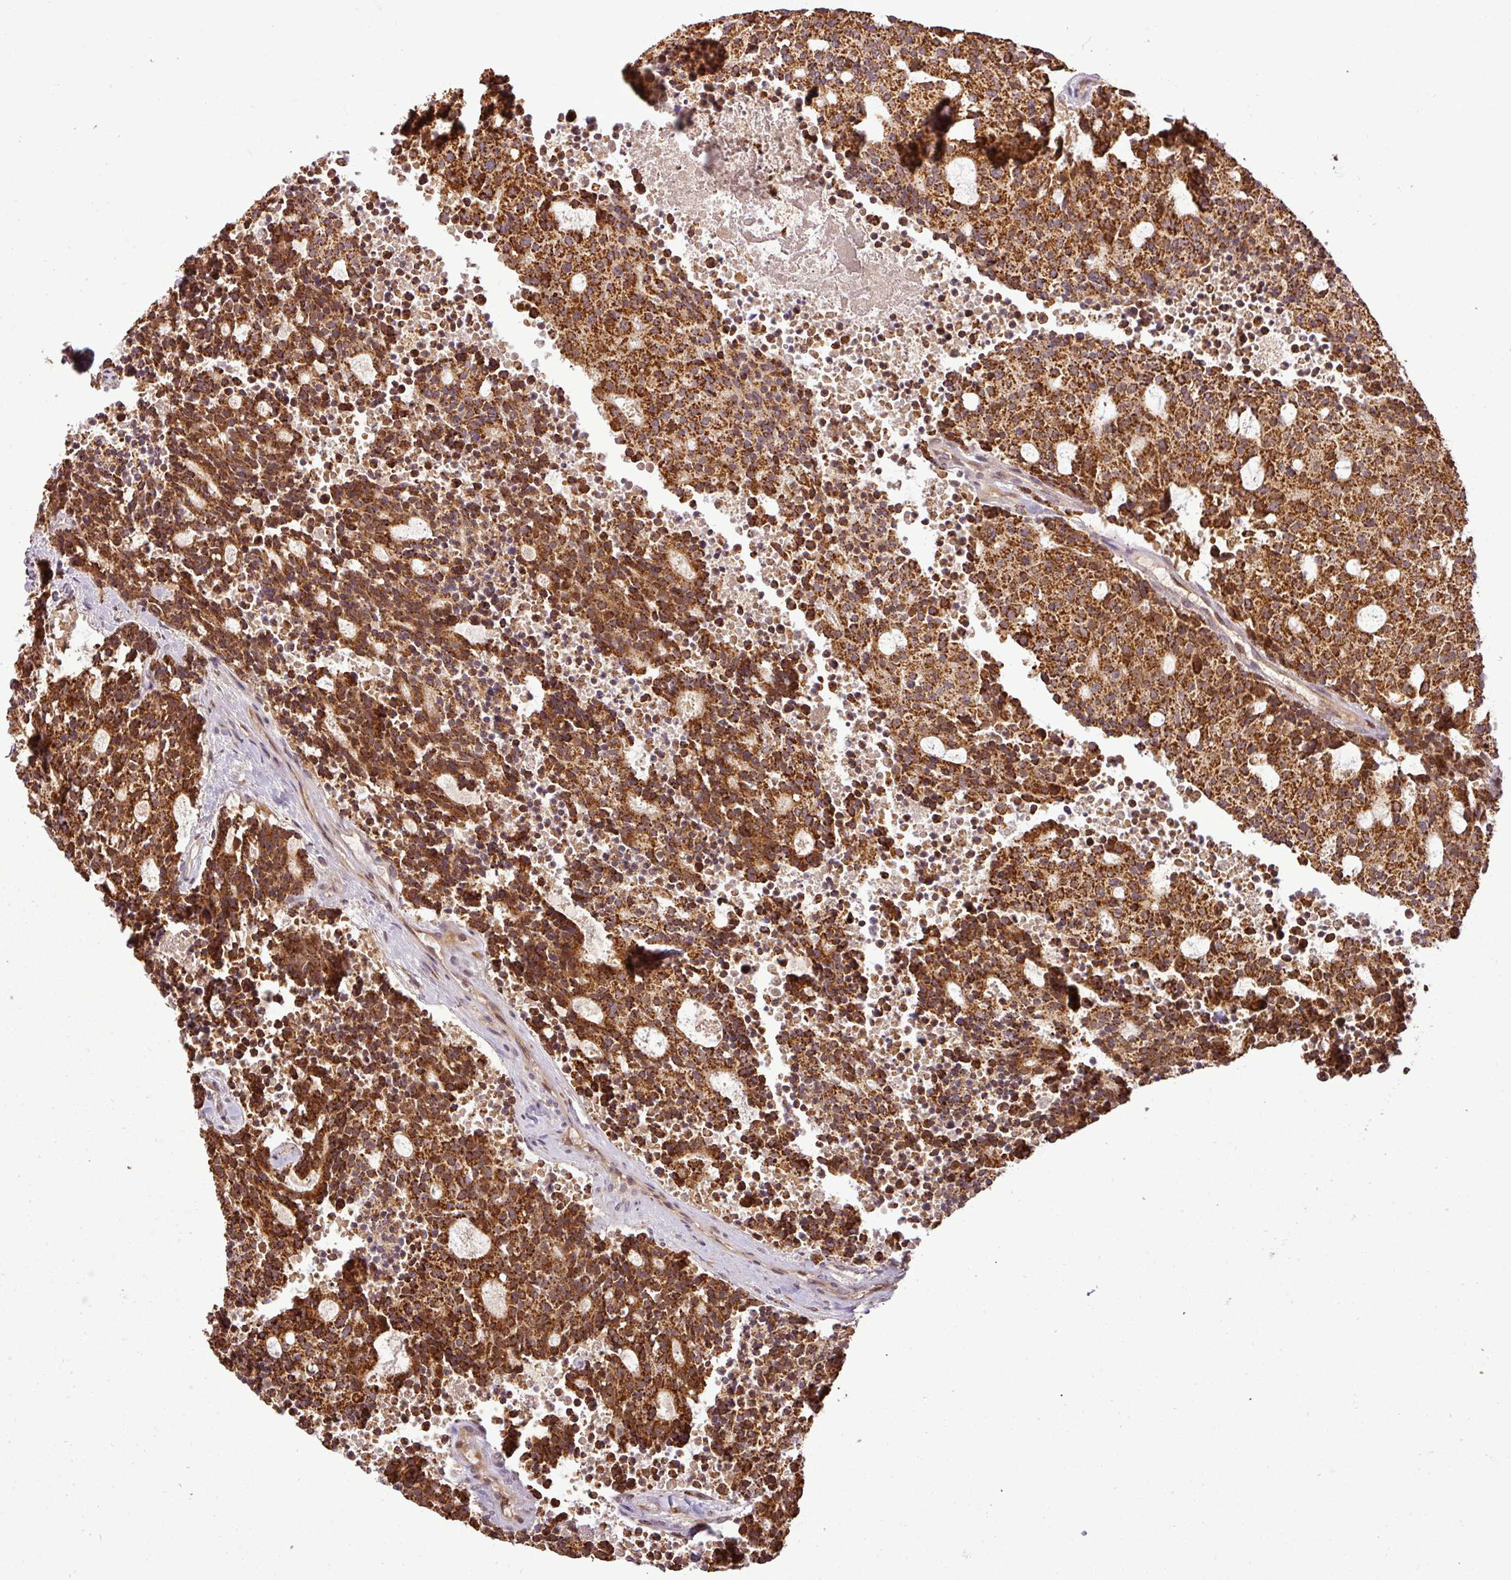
{"staining": {"intensity": "strong", "quantity": ">75%", "location": "cytoplasmic/membranous"}, "tissue": "carcinoid", "cell_type": "Tumor cells", "image_type": "cancer", "snomed": [{"axis": "morphology", "description": "Carcinoid, malignant, NOS"}, {"axis": "topography", "description": "Pancreas"}], "caption": "IHC photomicrograph of neoplastic tissue: carcinoid stained using immunohistochemistry shows high levels of strong protein expression localized specifically in the cytoplasmic/membranous of tumor cells, appearing as a cytoplasmic/membranous brown color.", "gene": "FAIM", "patient": {"sex": "female", "age": 54}}